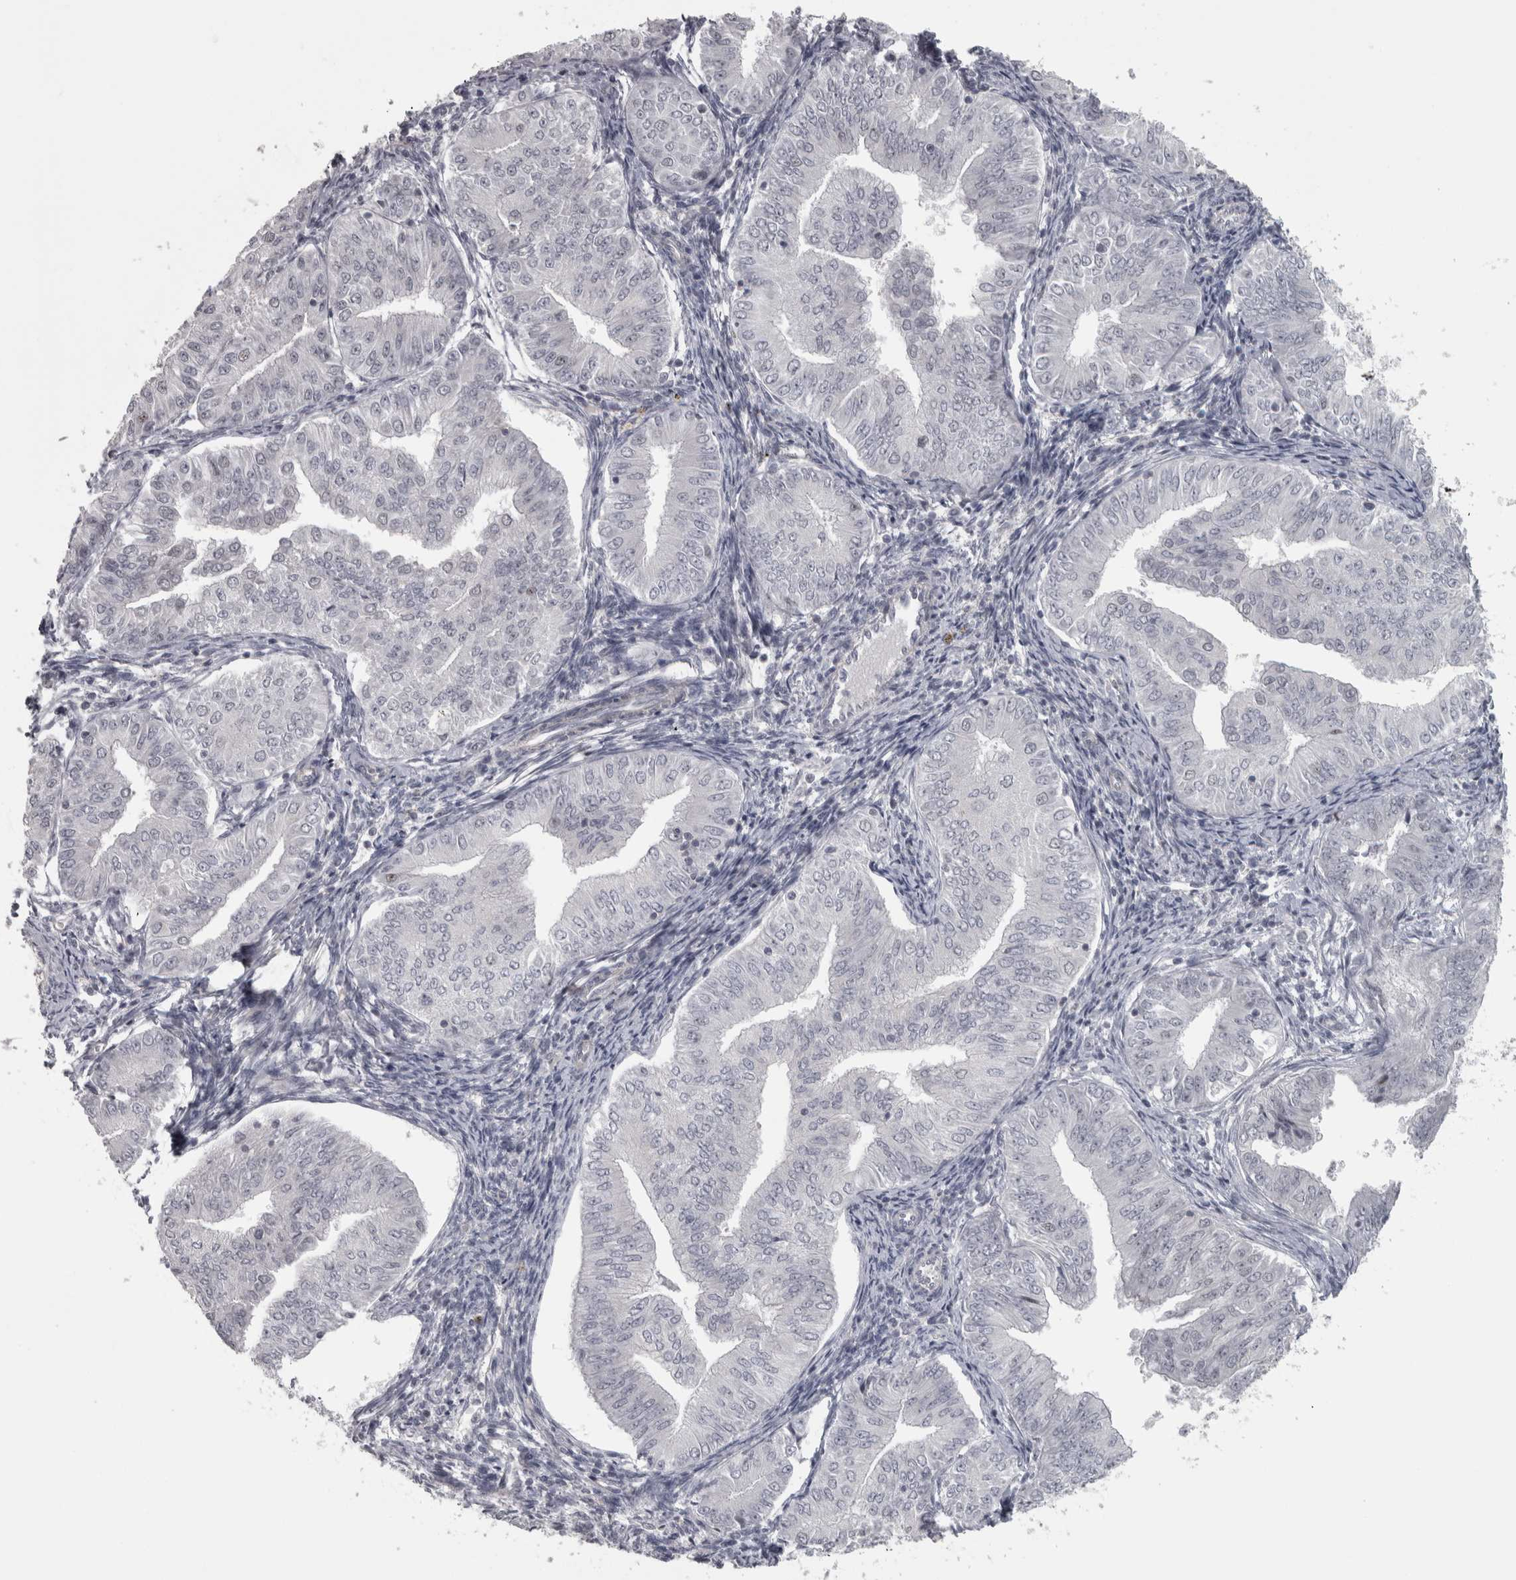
{"staining": {"intensity": "negative", "quantity": "none", "location": "none"}, "tissue": "endometrial cancer", "cell_type": "Tumor cells", "image_type": "cancer", "snomed": [{"axis": "morphology", "description": "Normal tissue, NOS"}, {"axis": "morphology", "description": "Adenocarcinoma, NOS"}, {"axis": "topography", "description": "Endometrium"}], "caption": "Histopathology image shows no protein positivity in tumor cells of endometrial cancer tissue.", "gene": "PPP1R12B", "patient": {"sex": "female", "age": 53}}